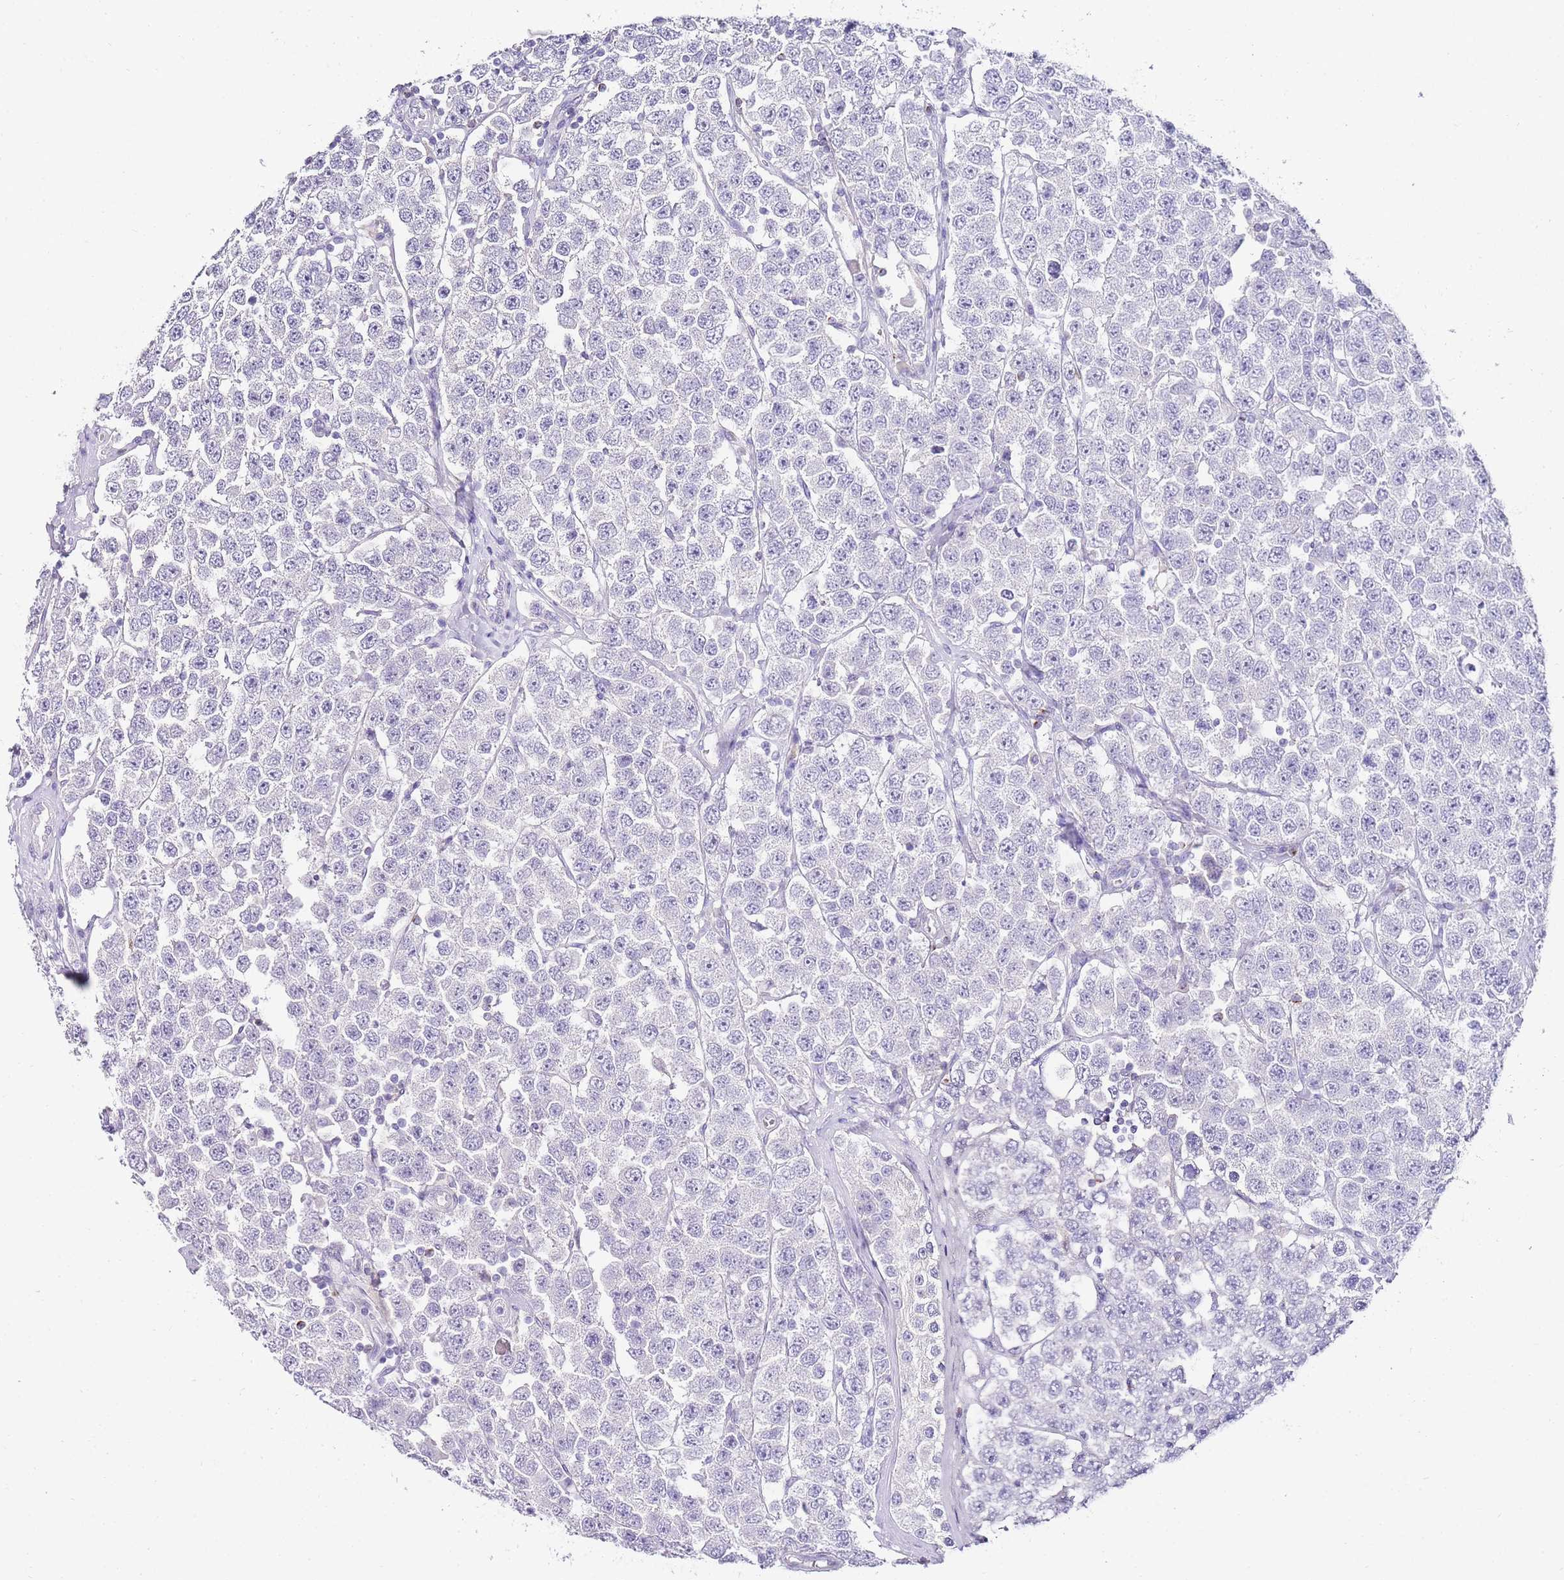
{"staining": {"intensity": "negative", "quantity": "none", "location": "none"}, "tissue": "testis cancer", "cell_type": "Tumor cells", "image_type": "cancer", "snomed": [{"axis": "morphology", "description": "Seminoma, NOS"}, {"axis": "topography", "description": "Testis"}], "caption": "Seminoma (testis) was stained to show a protein in brown. There is no significant expression in tumor cells.", "gene": "DPP4", "patient": {"sex": "male", "age": 28}}